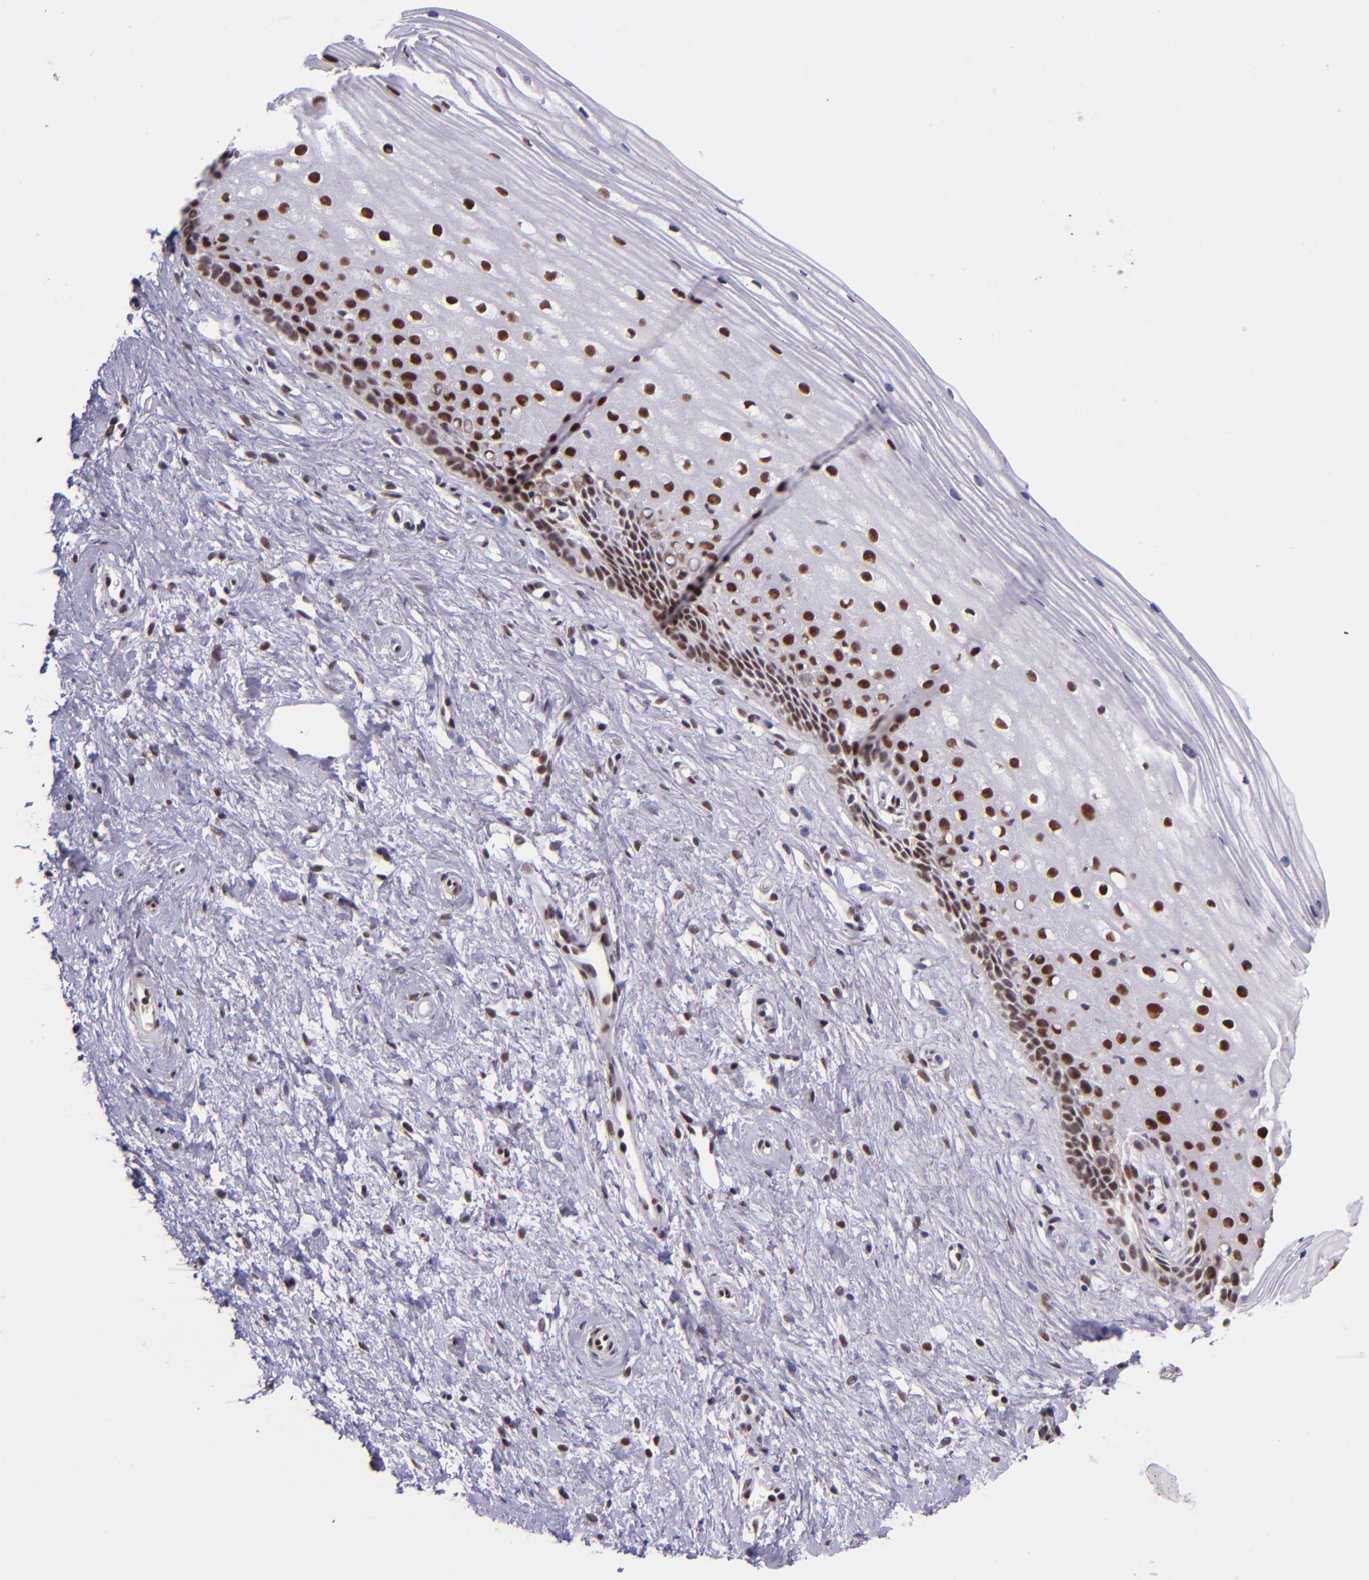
{"staining": {"intensity": "moderate", "quantity": ">75%", "location": "nuclear"}, "tissue": "cervix", "cell_type": "Glandular cells", "image_type": "normal", "snomed": [{"axis": "morphology", "description": "Normal tissue, NOS"}, {"axis": "topography", "description": "Cervix"}], "caption": "High-magnification brightfield microscopy of unremarkable cervix stained with DAB (brown) and counterstained with hematoxylin (blue). glandular cells exhibit moderate nuclear staining is present in approximately>75% of cells. The staining is performed using DAB (3,3'-diaminobenzidine) brown chromogen to label protein expression. The nuclei are counter-stained blue using hematoxylin.", "gene": "GPKOW", "patient": {"sex": "female", "age": 40}}